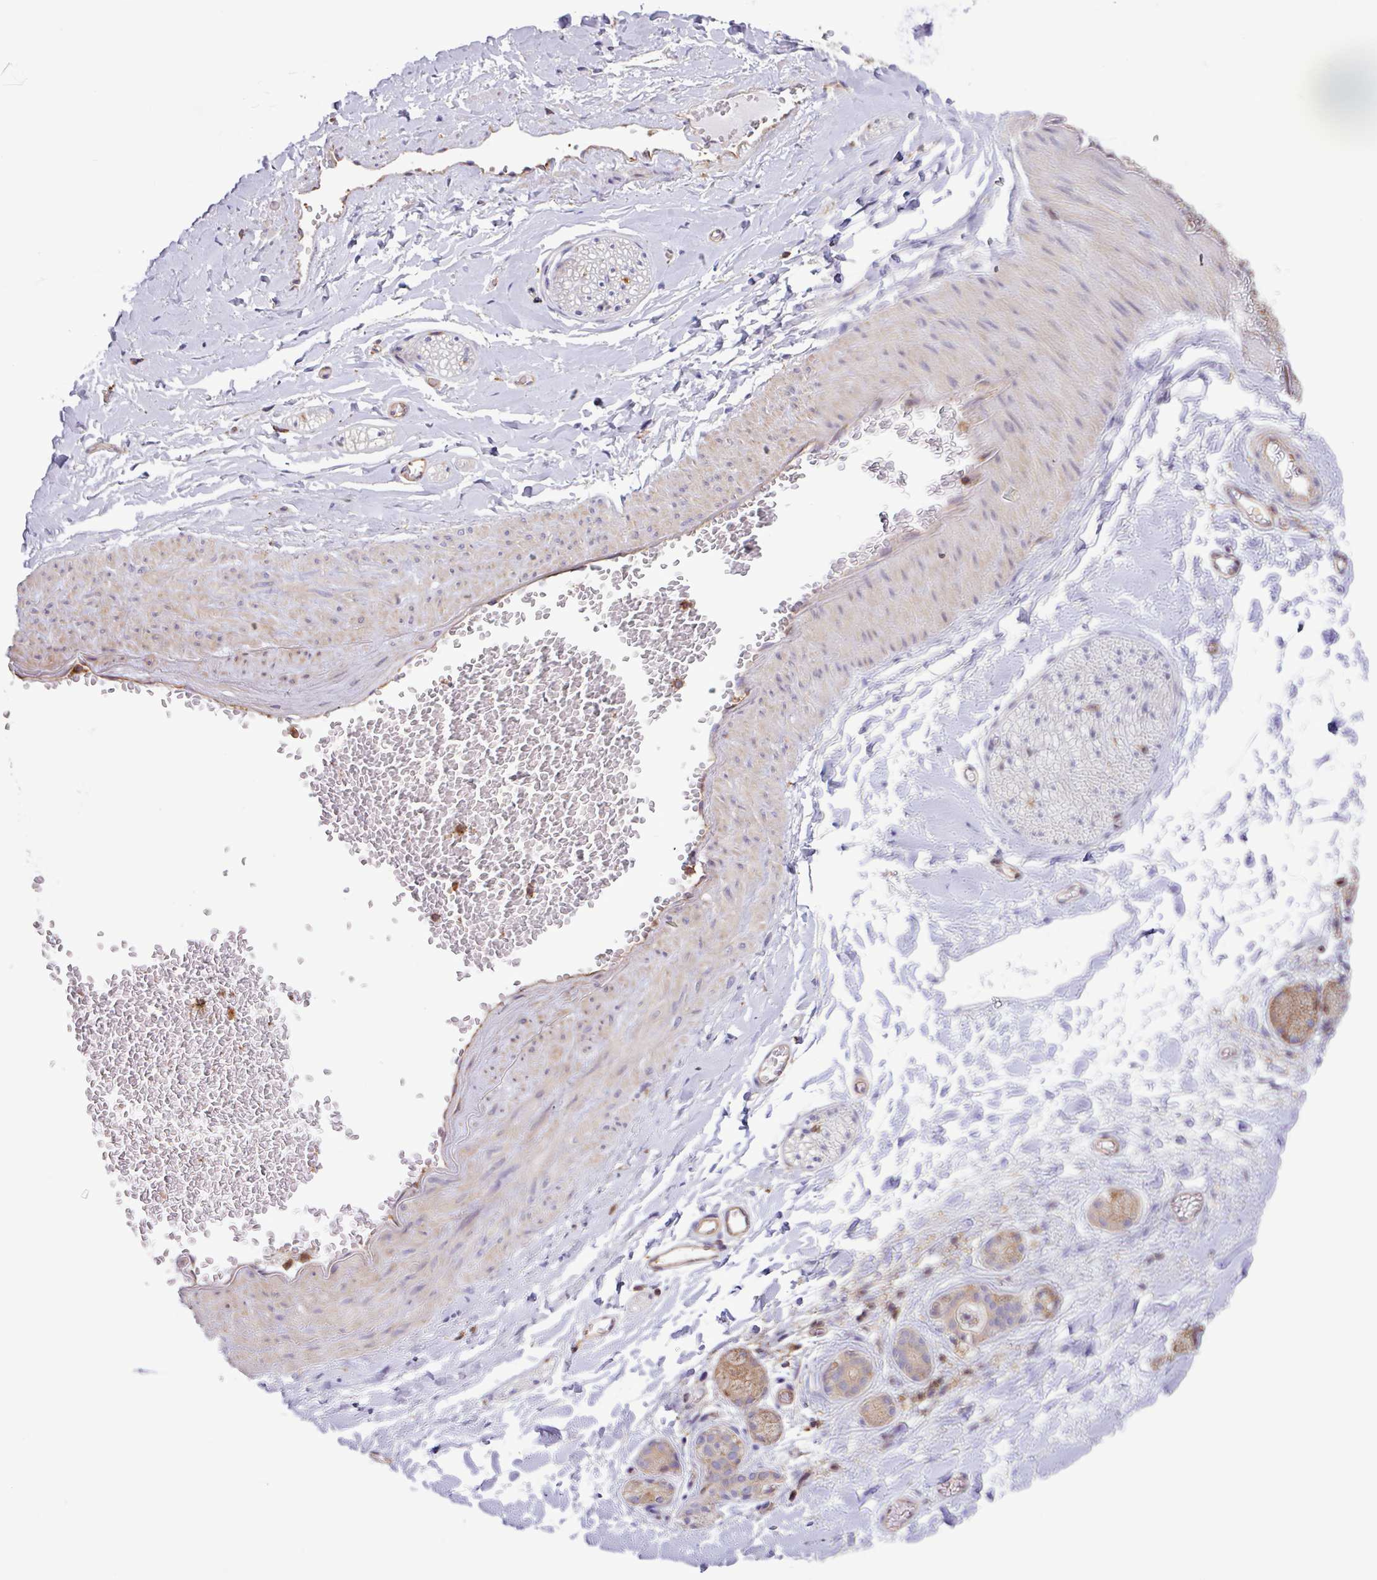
{"staining": {"intensity": "moderate", "quantity": ">75%", "location": "cytoplasmic/membranous"}, "tissue": "soft tissue", "cell_type": "Fibroblasts", "image_type": "normal", "snomed": [{"axis": "morphology", "description": "Normal tissue, NOS"}, {"axis": "topography", "description": "Salivary gland"}, {"axis": "topography", "description": "Peripheral nerve tissue"}], "caption": "A photomicrograph of soft tissue stained for a protein exhibits moderate cytoplasmic/membranous brown staining in fibroblasts. Nuclei are stained in blue.", "gene": "ACTR3B", "patient": {"sex": "female", "age": 24}}